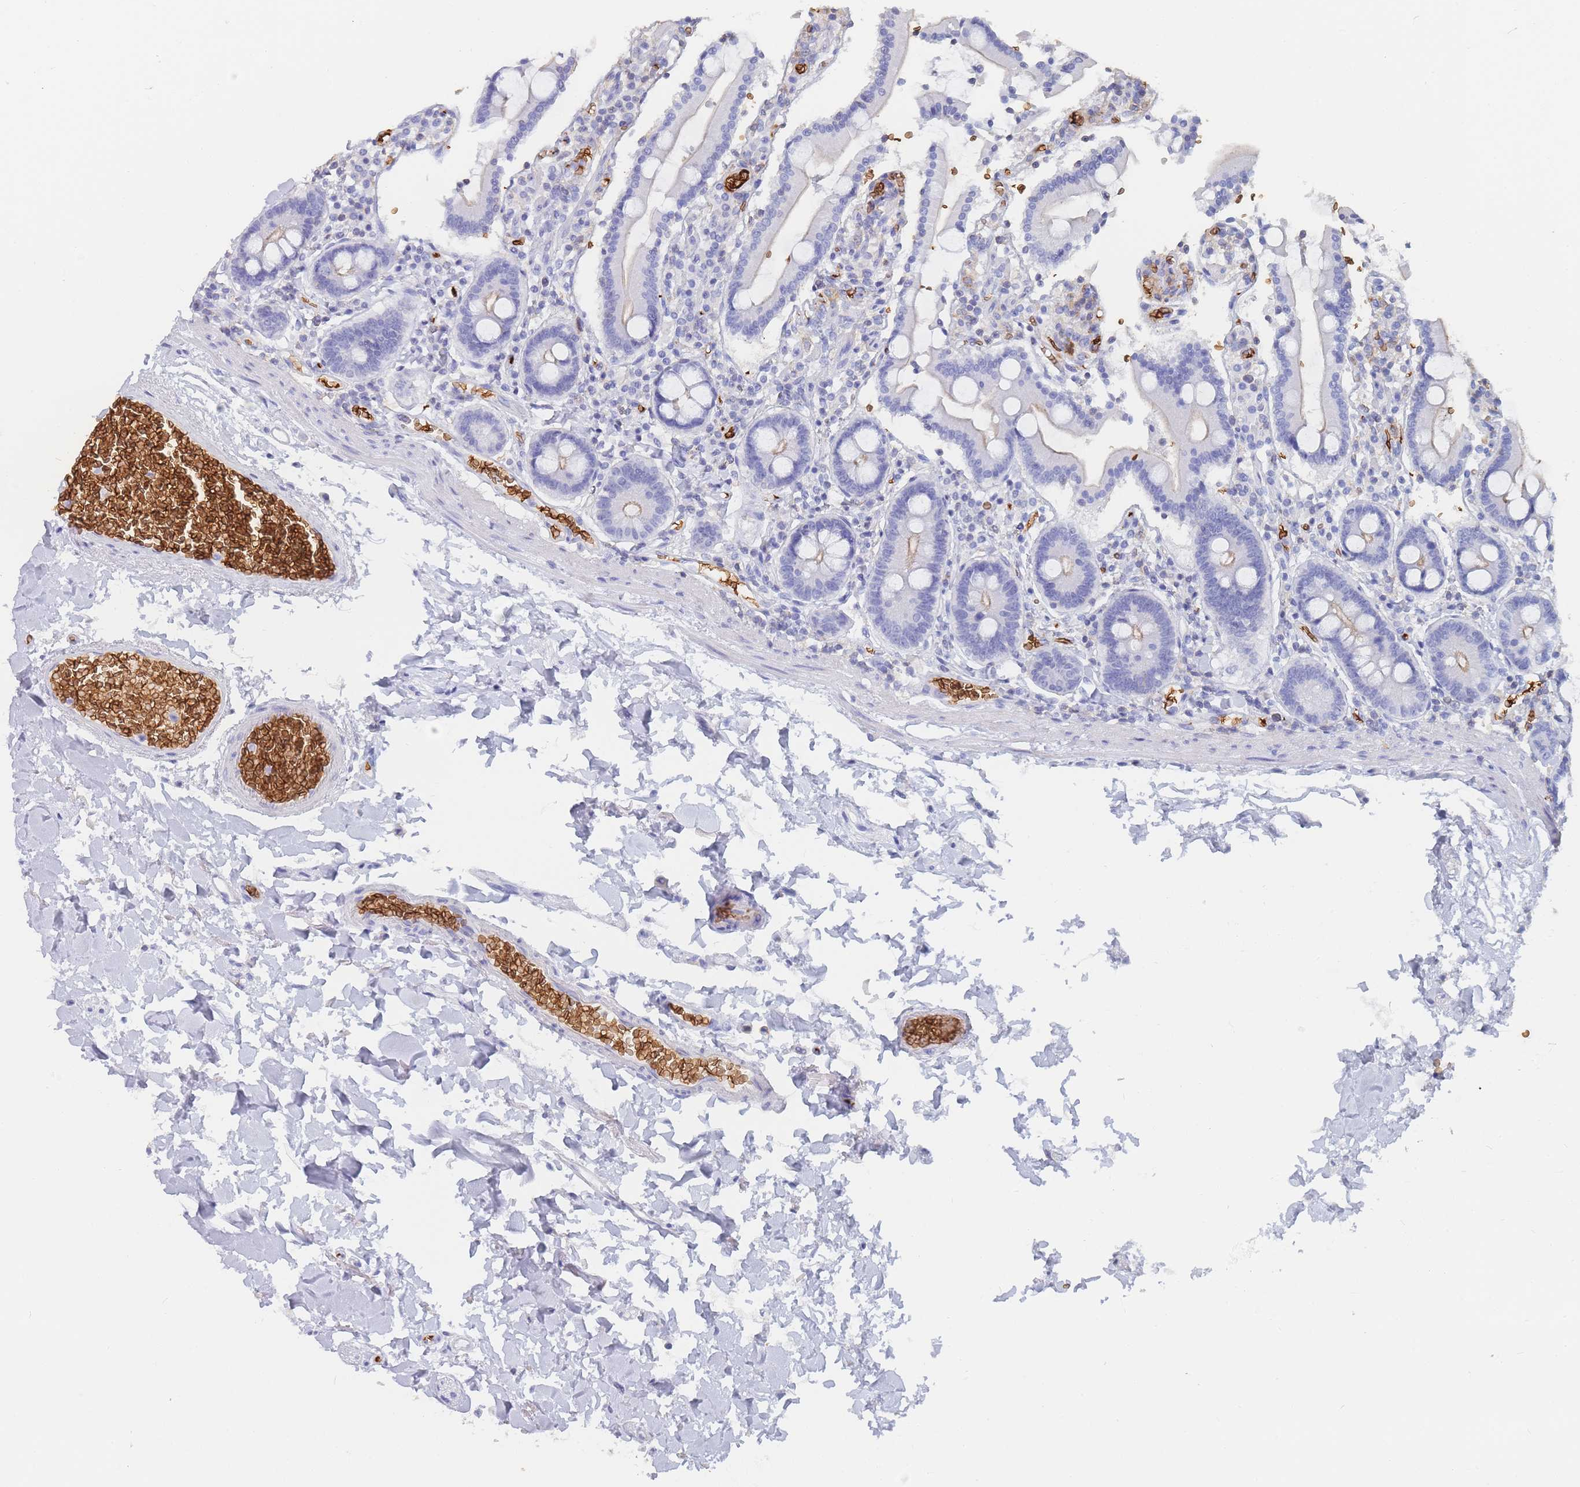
{"staining": {"intensity": "negative", "quantity": "none", "location": "none"}, "tissue": "duodenum", "cell_type": "Glandular cells", "image_type": "normal", "snomed": [{"axis": "morphology", "description": "Normal tissue, NOS"}, {"axis": "topography", "description": "Duodenum"}], "caption": "An image of human duodenum is negative for staining in glandular cells. (Immunohistochemistry, brightfield microscopy, high magnification).", "gene": "SLC2A1", "patient": {"sex": "male", "age": 55}}